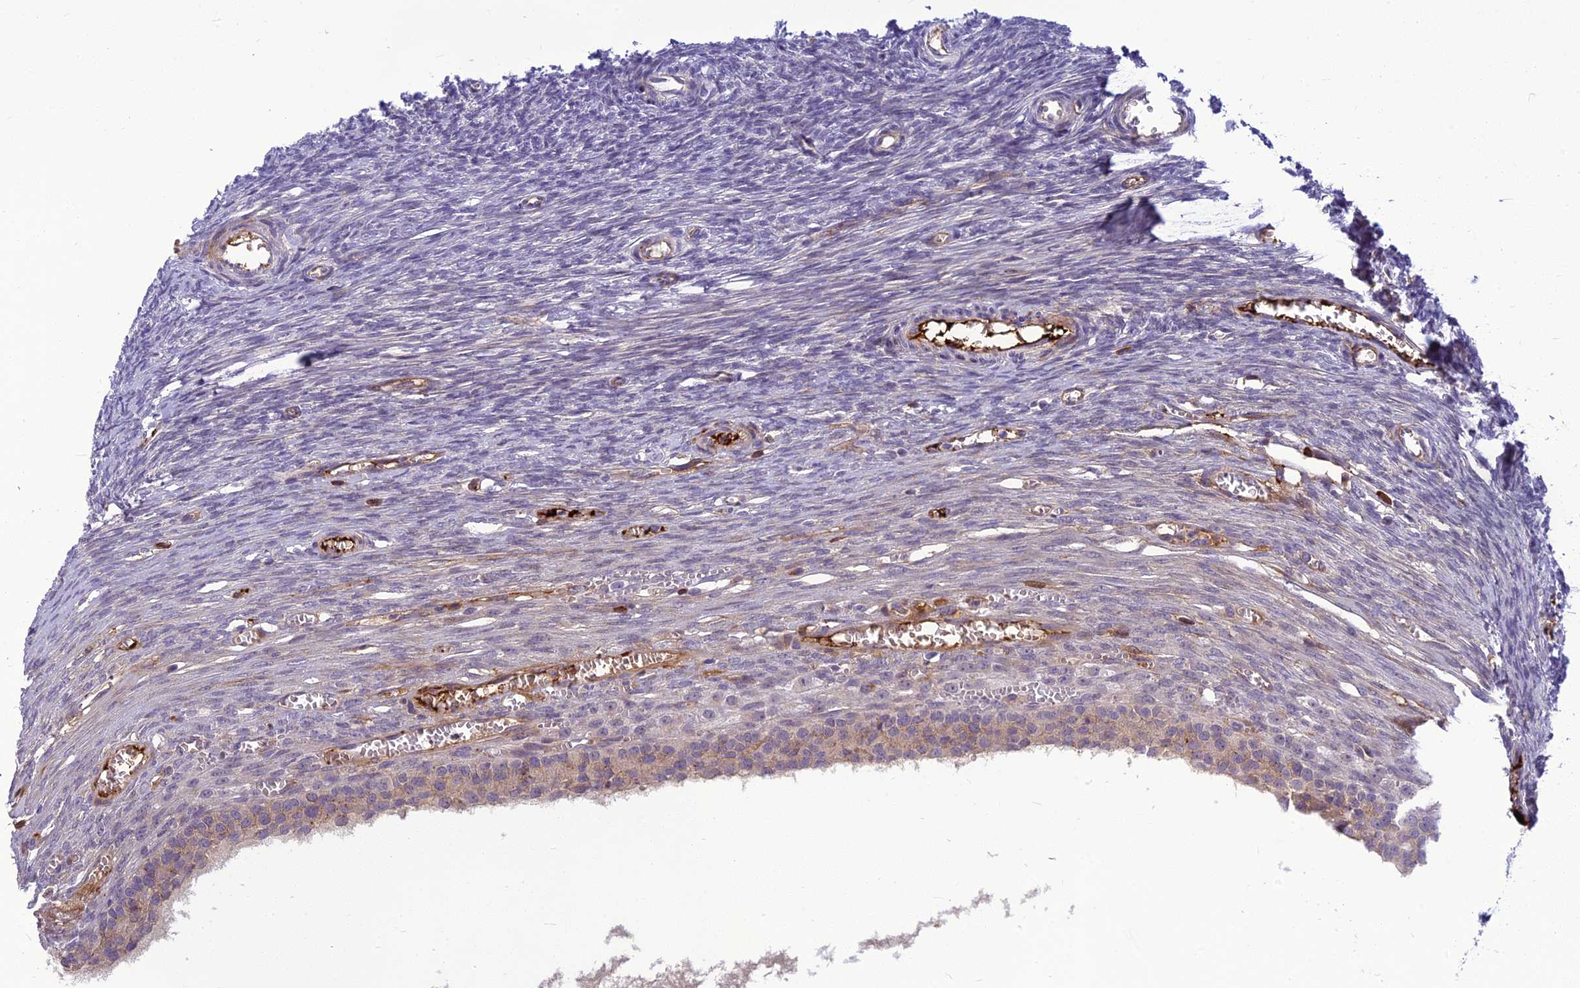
{"staining": {"intensity": "negative", "quantity": "none", "location": "none"}, "tissue": "ovary", "cell_type": "Ovarian stroma cells", "image_type": "normal", "snomed": [{"axis": "morphology", "description": "Normal tissue, NOS"}, {"axis": "topography", "description": "Ovary"}], "caption": "High power microscopy photomicrograph of an immunohistochemistry (IHC) micrograph of unremarkable ovary, revealing no significant positivity in ovarian stroma cells.", "gene": "CLEC11A", "patient": {"sex": "female", "age": 44}}